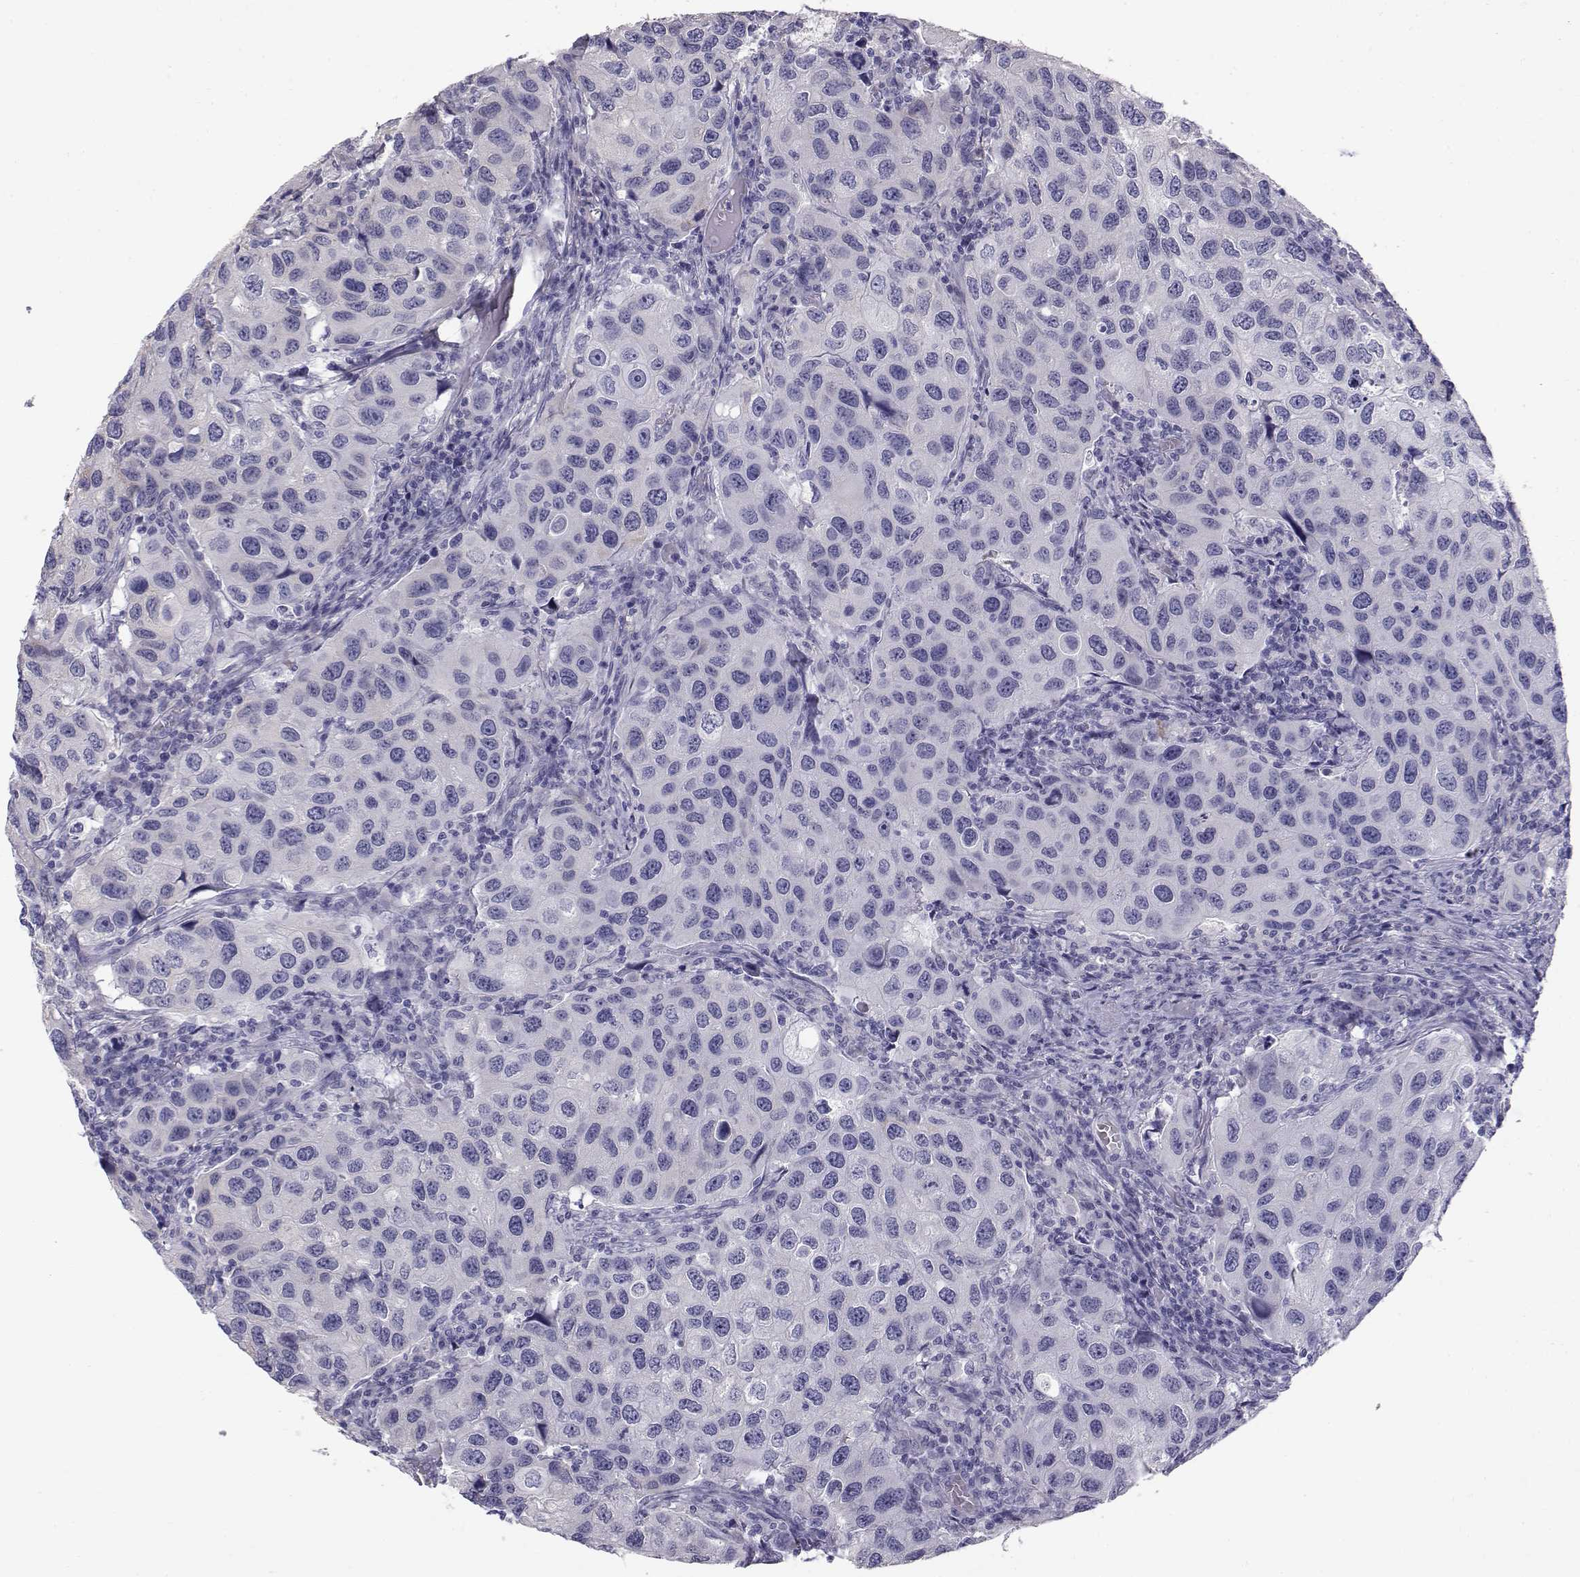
{"staining": {"intensity": "negative", "quantity": "none", "location": "none"}, "tissue": "urothelial cancer", "cell_type": "Tumor cells", "image_type": "cancer", "snomed": [{"axis": "morphology", "description": "Urothelial carcinoma, High grade"}, {"axis": "topography", "description": "Urinary bladder"}], "caption": "Protein analysis of high-grade urothelial carcinoma shows no significant expression in tumor cells. Brightfield microscopy of immunohistochemistry (IHC) stained with DAB (brown) and hematoxylin (blue), captured at high magnification.", "gene": "RNASE12", "patient": {"sex": "male", "age": 79}}